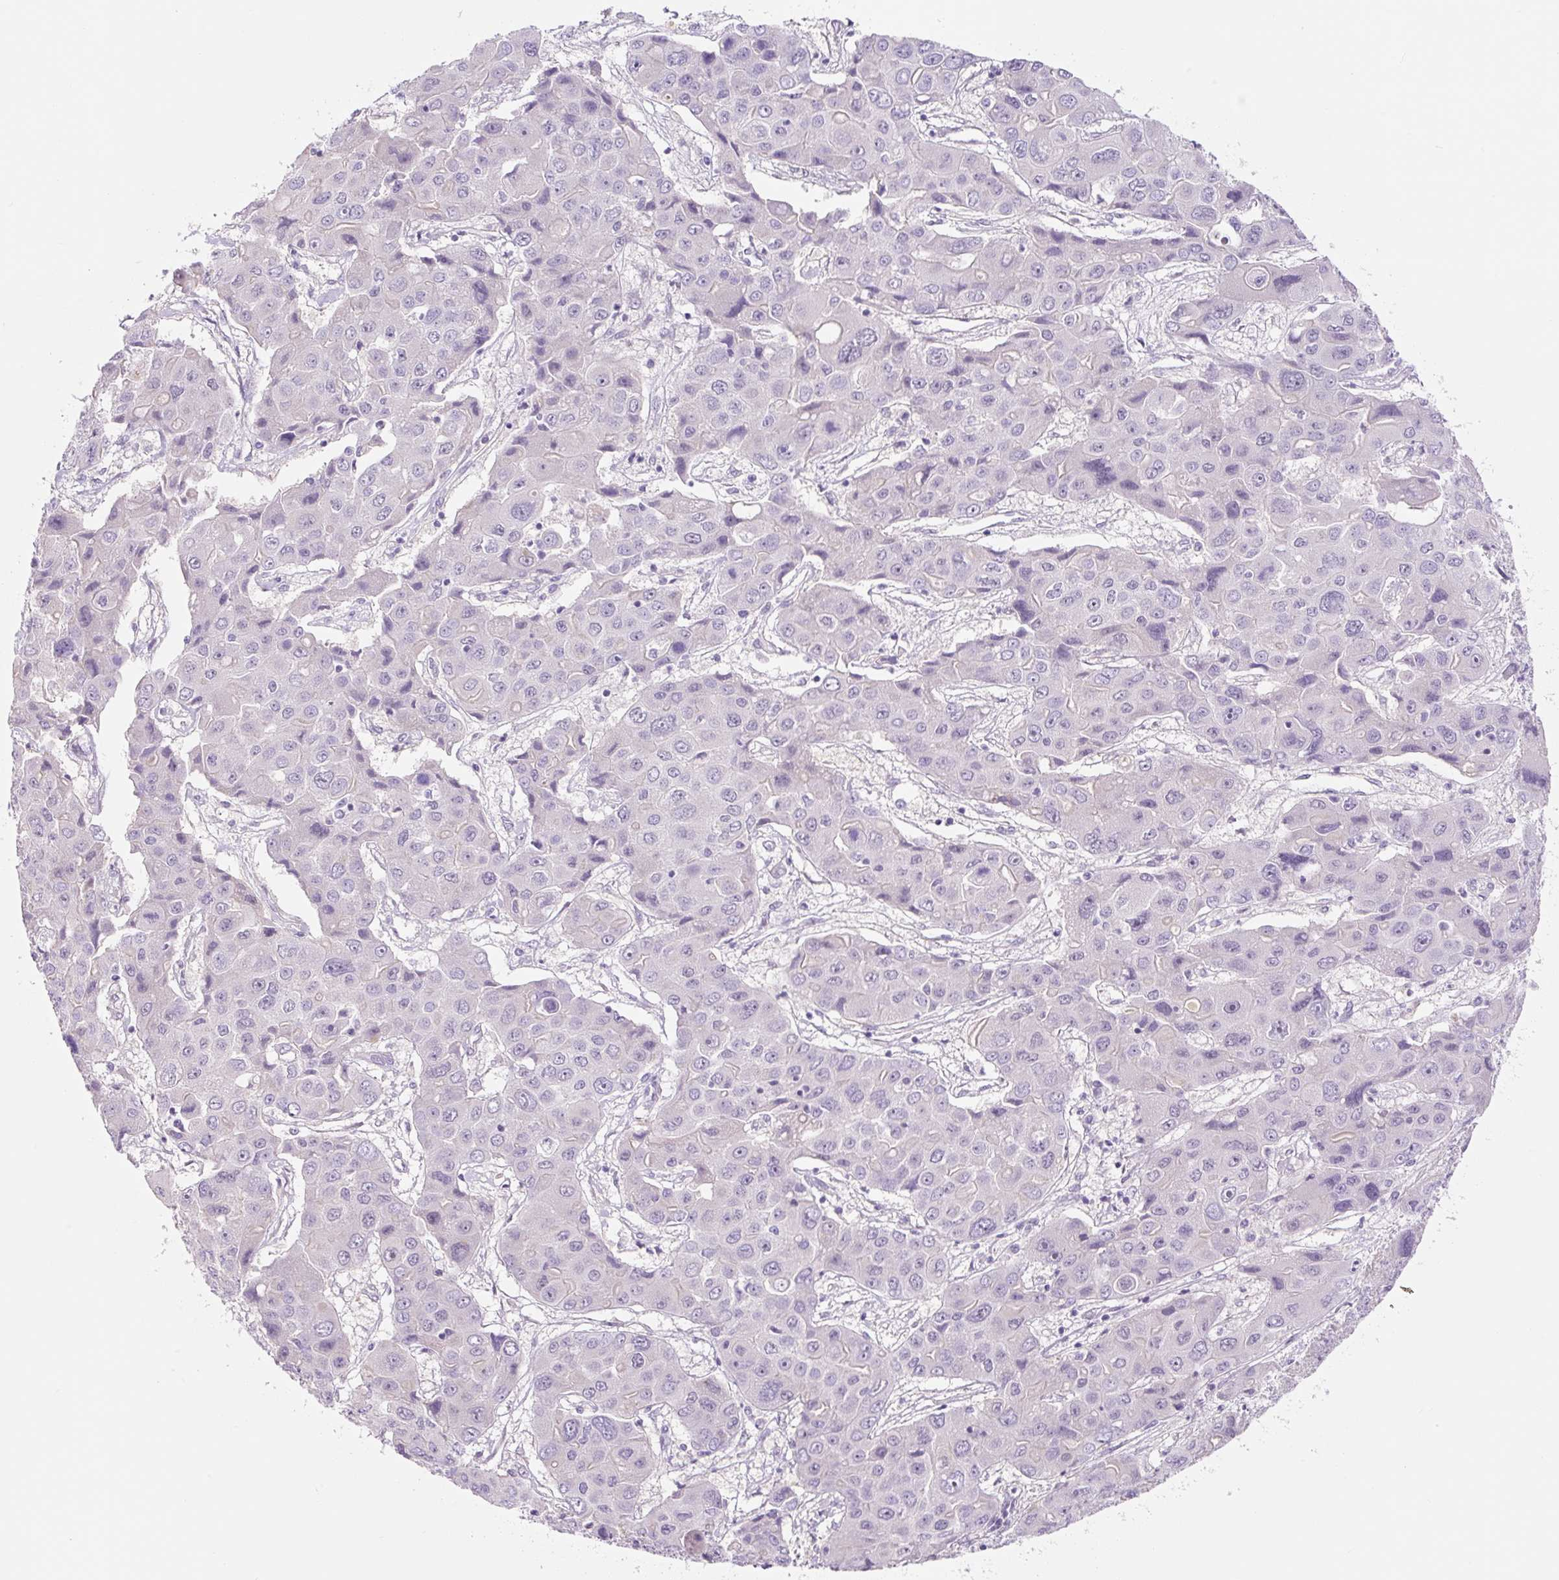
{"staining": {"intensity": "negative", "quantity": "none", "location": "none"}, "tissue": "liver cancer", "cell_type": "Tumor cells", "image_type": "cancer", "snomed": [{"axis": "morphology", "description": "Cholangiocarcinoma"}, {"axis": "topography", "description": "Liver"}], "caption": "Tumor cells are negative for protein expression in human liver cancer (cholangiocarcinoma).", "gene": "CCL25", "patient": {"sex": "male", "age": 67}}